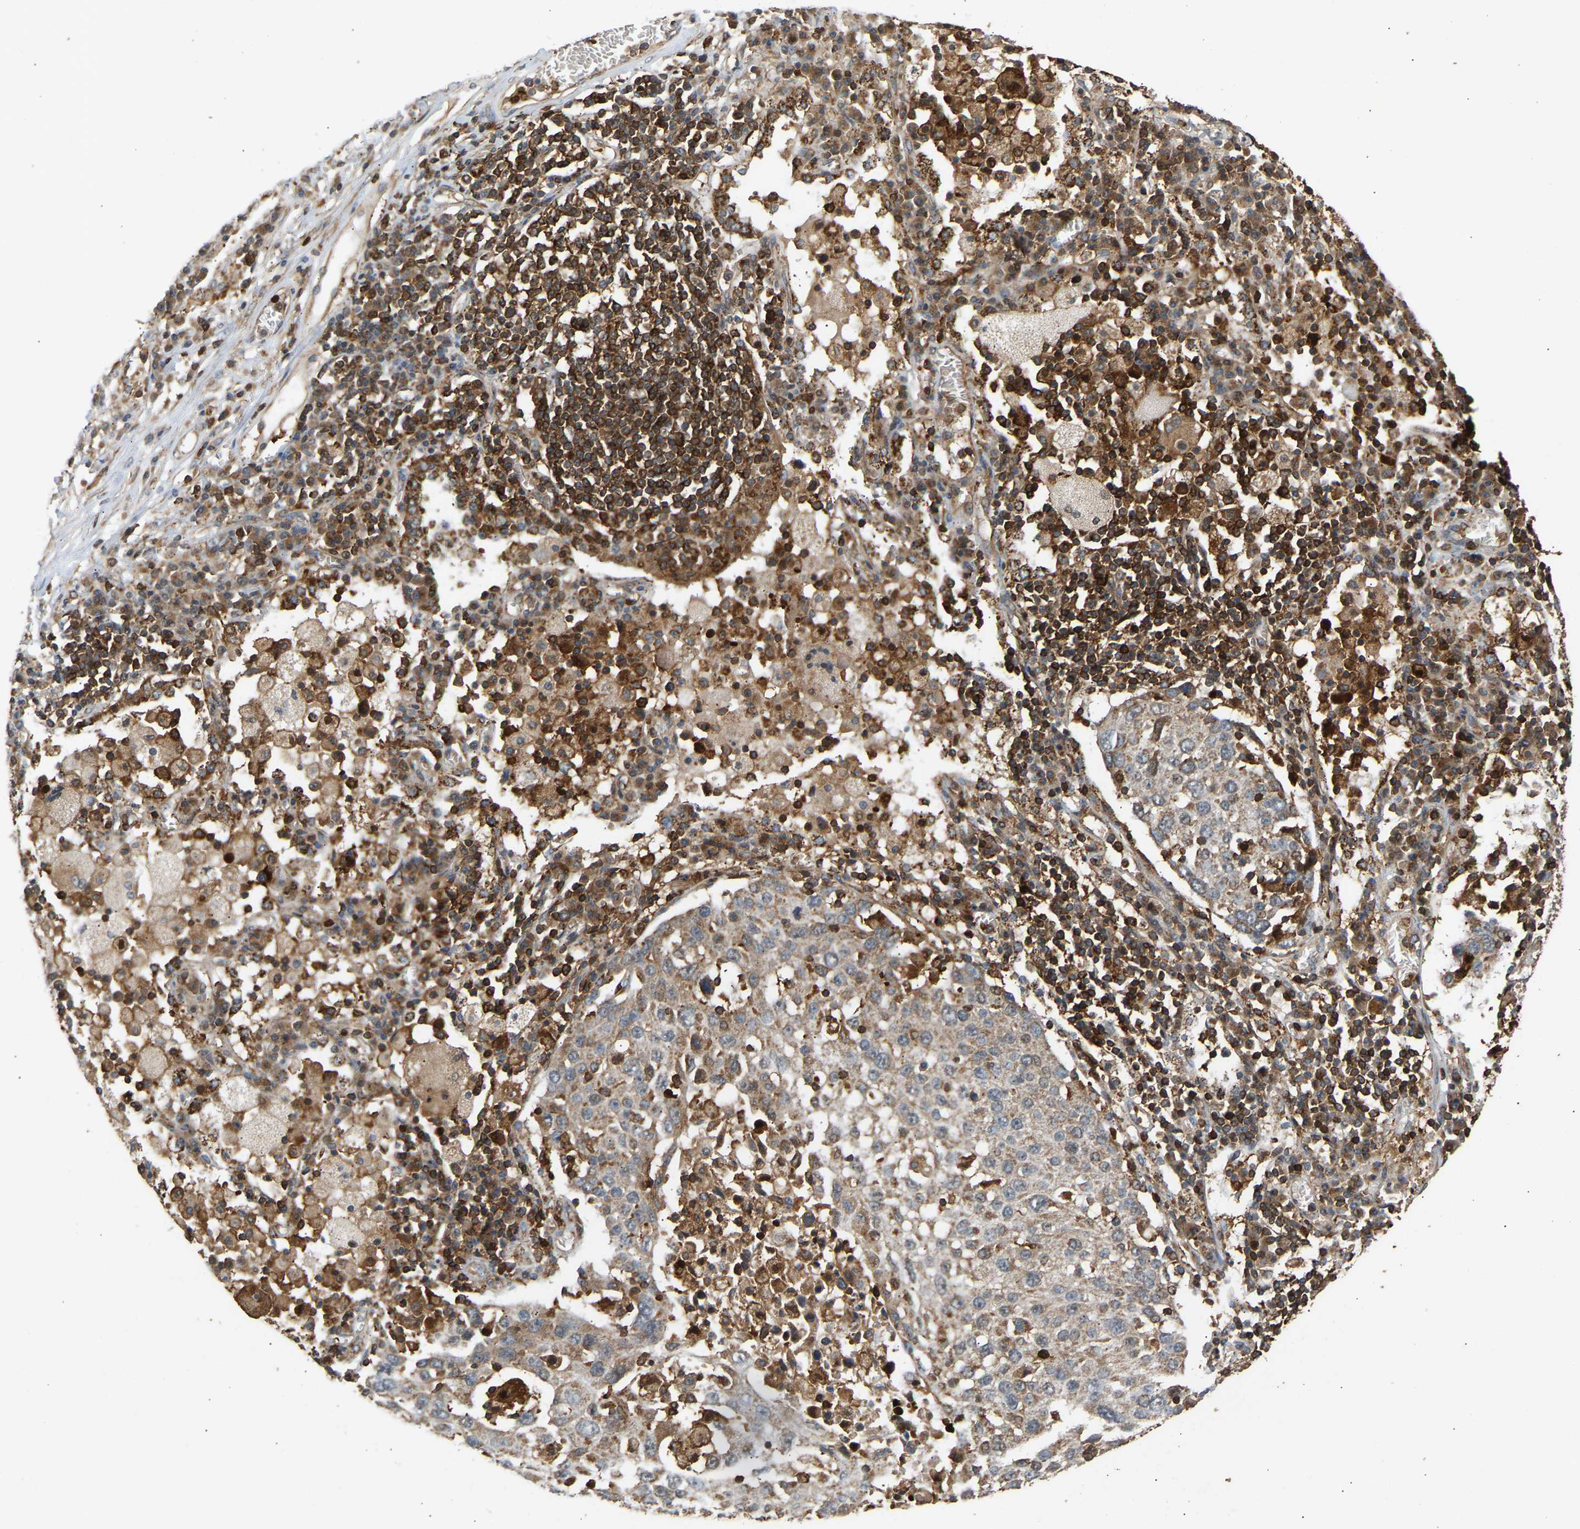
{"staining": {"intensity": "weak", "quantity": ">75%", "location": "cytoplasmic/membranous"}, "tissue": "lung cancer", "cell_type": "Tumor cells", "image_type": "cancer", "snomed": [{"axis": "morphology", "description": "Squamous cell carcinoma, NOS"}, {"axis": "topography", "description": "Lung"}], "caption": "Lung cancer (squamous cell carcinoma) stained with a protein marker exhibits weak staining in tumor cells.", "gene": "GOPC", "patient": {"sex": "male", "age": 65}}